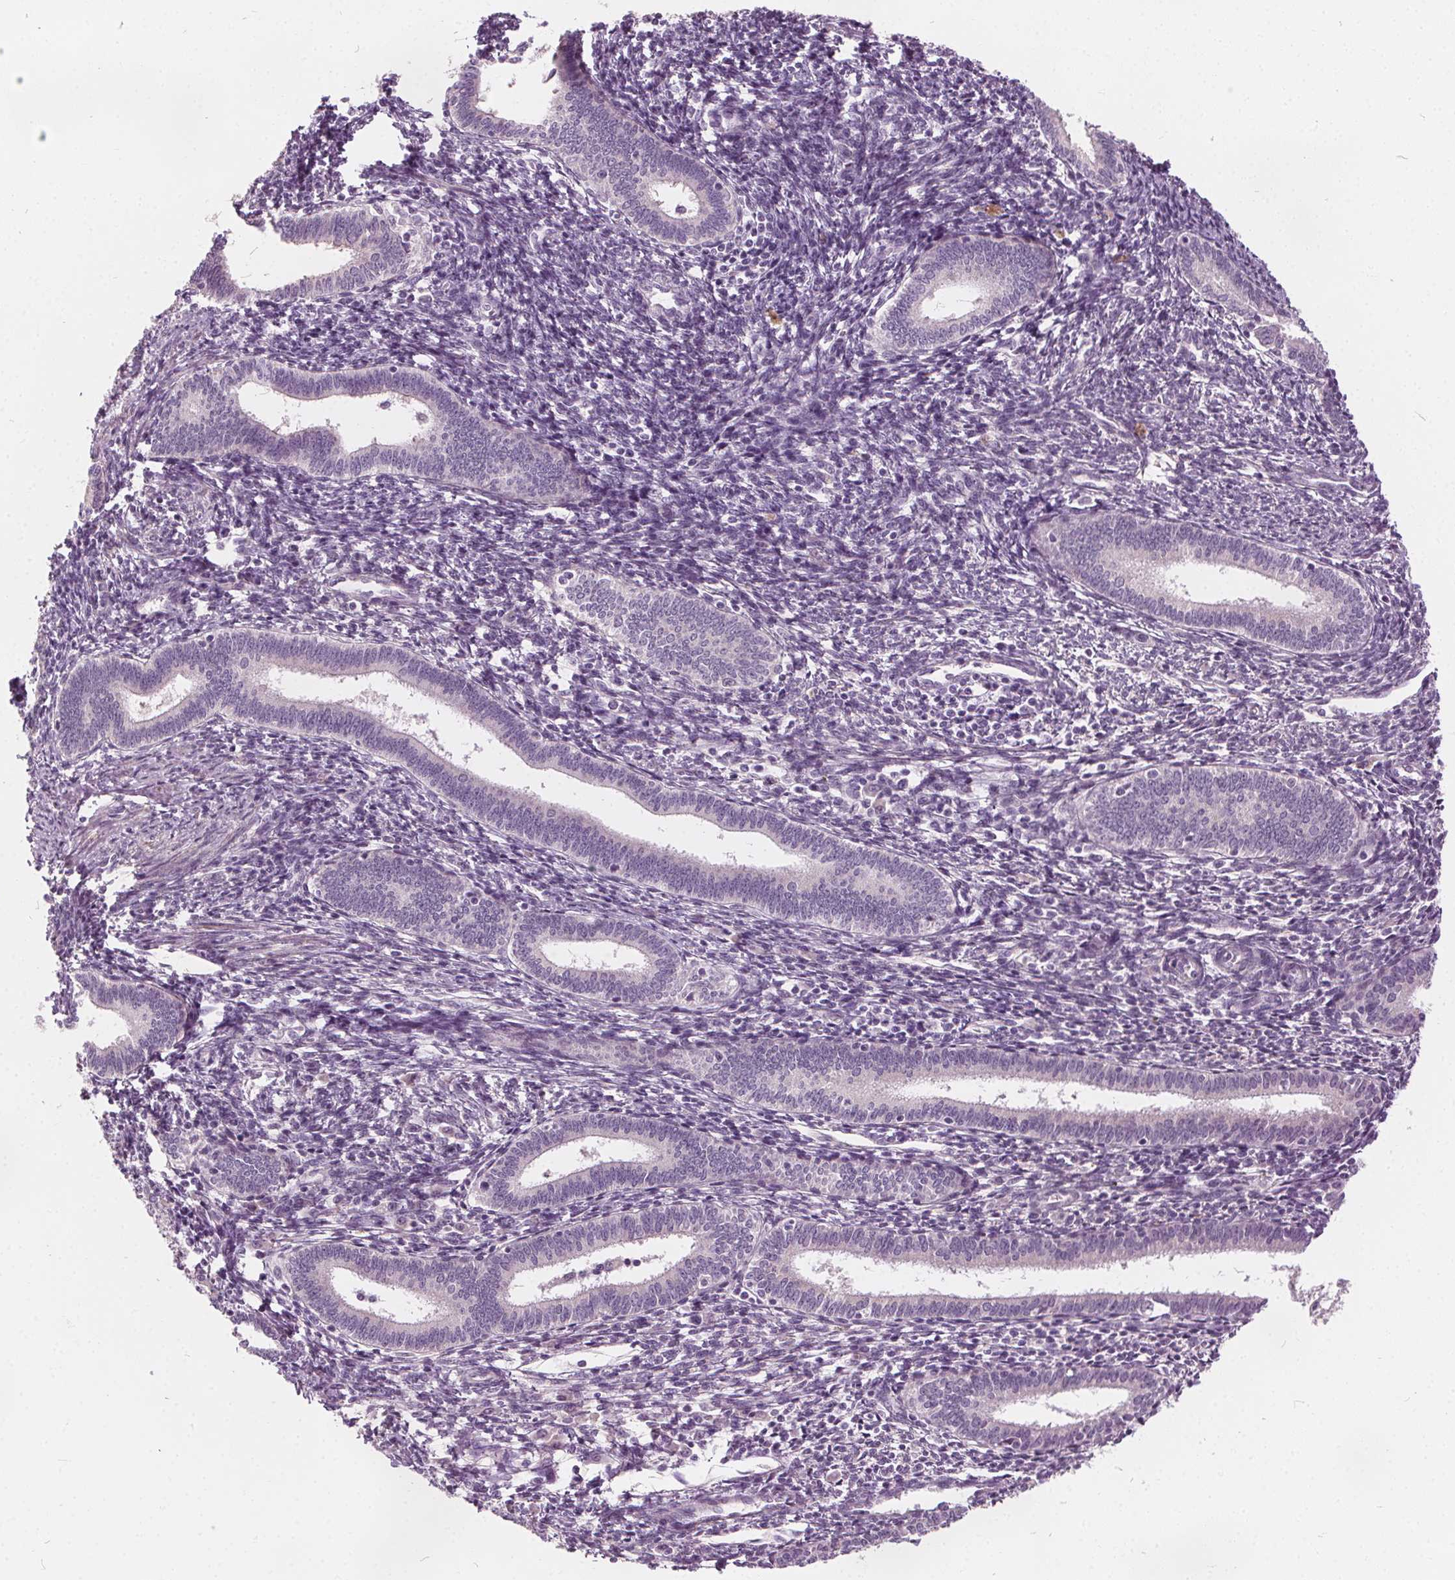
{"staining": {"intensity": "negative", "quantity": "none", "location": "none"}, "tissue": "endometrium", "cell_type": "Cells in endometrial stroma", "image_type": "normal", "snomed": [{"axis": "morphology", "description": "Normal tissue, NOS"}, {"axis": "topography", "description": "Endometrium"}], "caption": "Cells in endometrial stroma are negative for brown protein staining in benign endometrium. (Brightfield microscopy of DAB (3,3'-diaminobenzidine) immunohistochemistry at high magnification).", "gene": "ACOX2", "patient": {"sex": "female", "age": 41}}